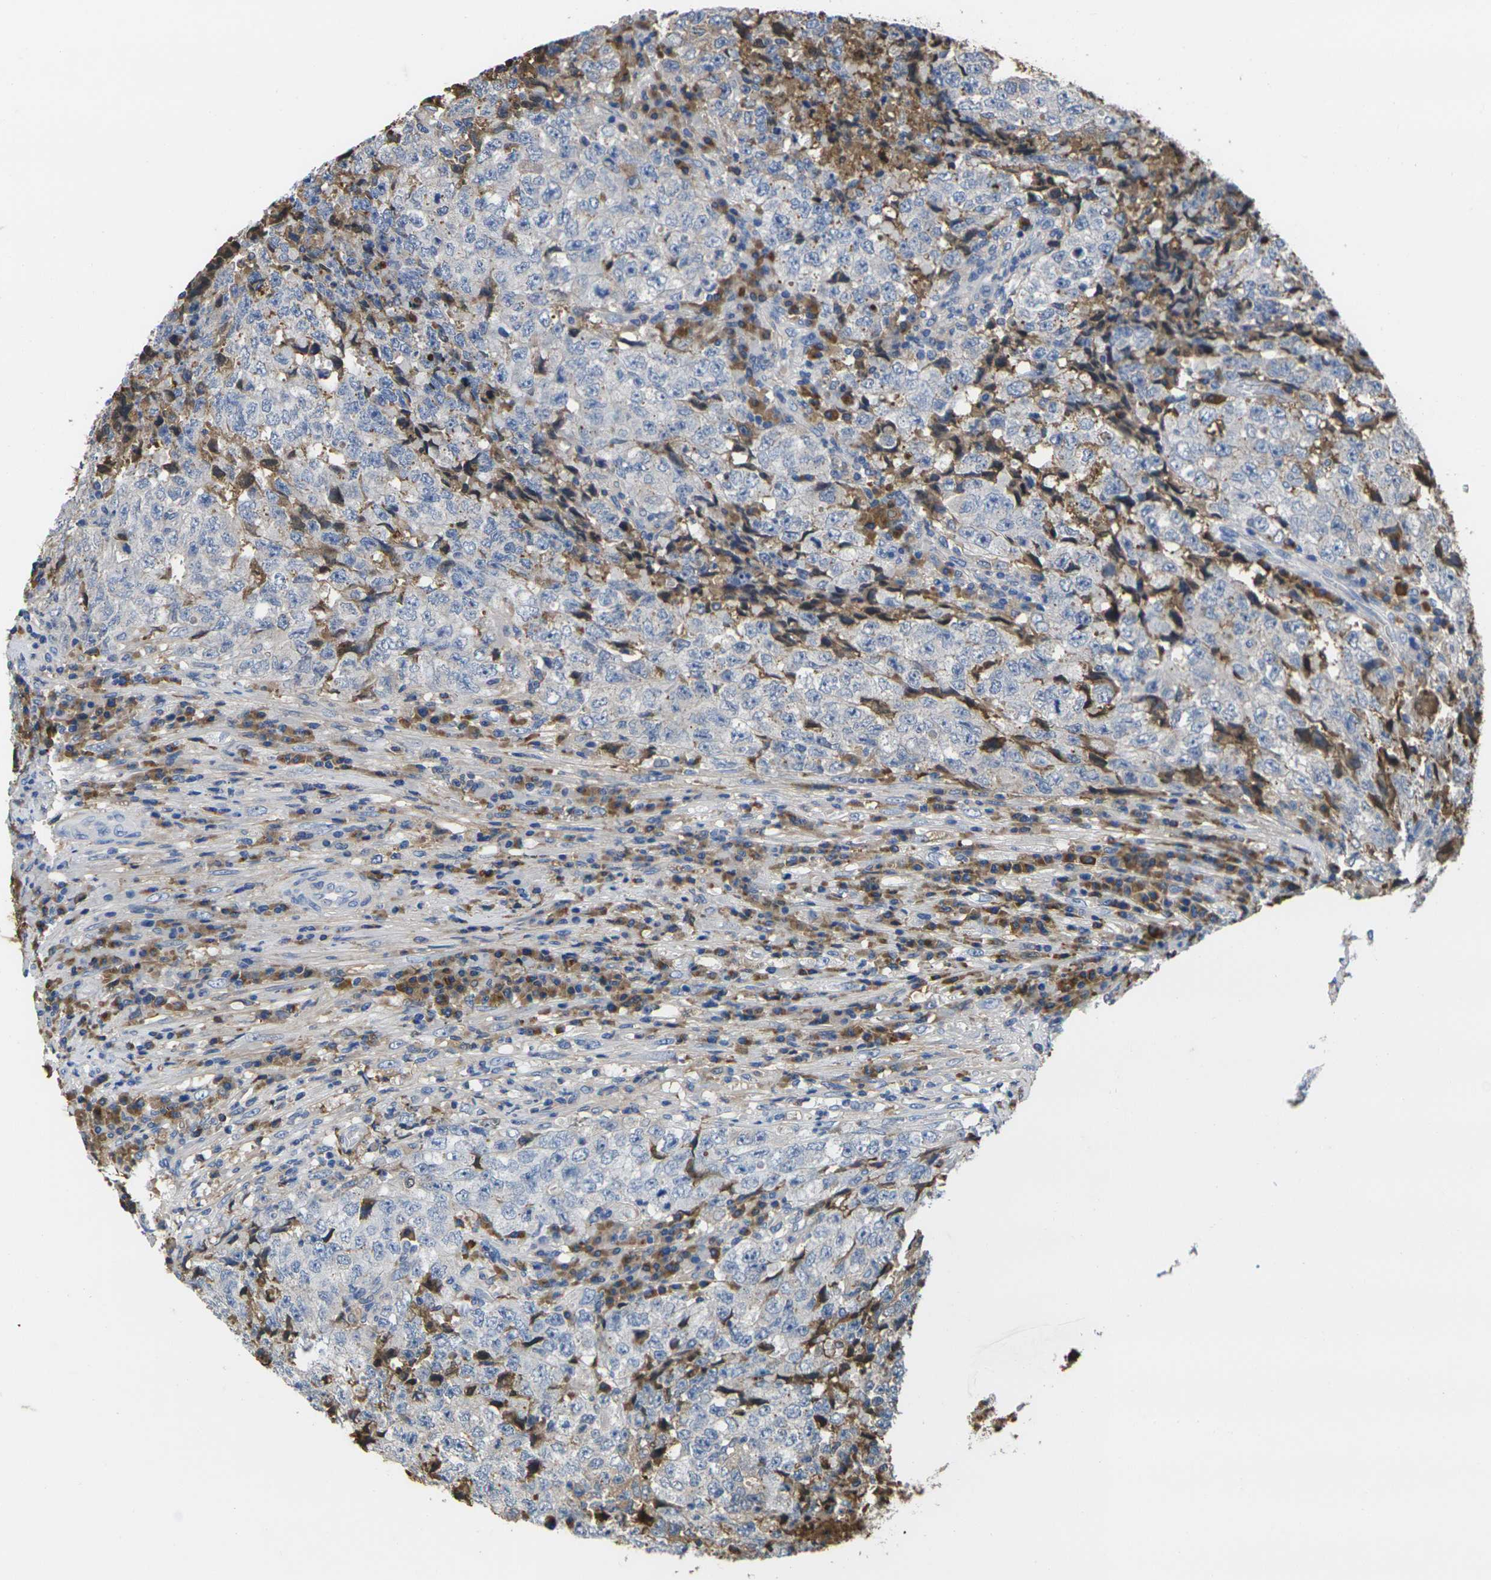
{"staining": {"intensity": "negative", "quantity": "none", "location": "none"}, "tissue": "testis cancer", "cell_type": "Tumor cells", "image_type": "cancer", "snomed": [{"axis": "morphology", "description": "Necrosis, NOS"}, {"axis": "morphology", "description": "Carcinoma, Embryonal, NOS"}, {"axis": "topography", "description": "Testis"}], "caption": "This is a photomicrograph of immunohistochemistry (IHC) staining of testis cancer (embryonal carcinoma), which shows no expression in tumor cells.", "gene": "GREM2", "patient": {"sex": "male", "age": 19}}